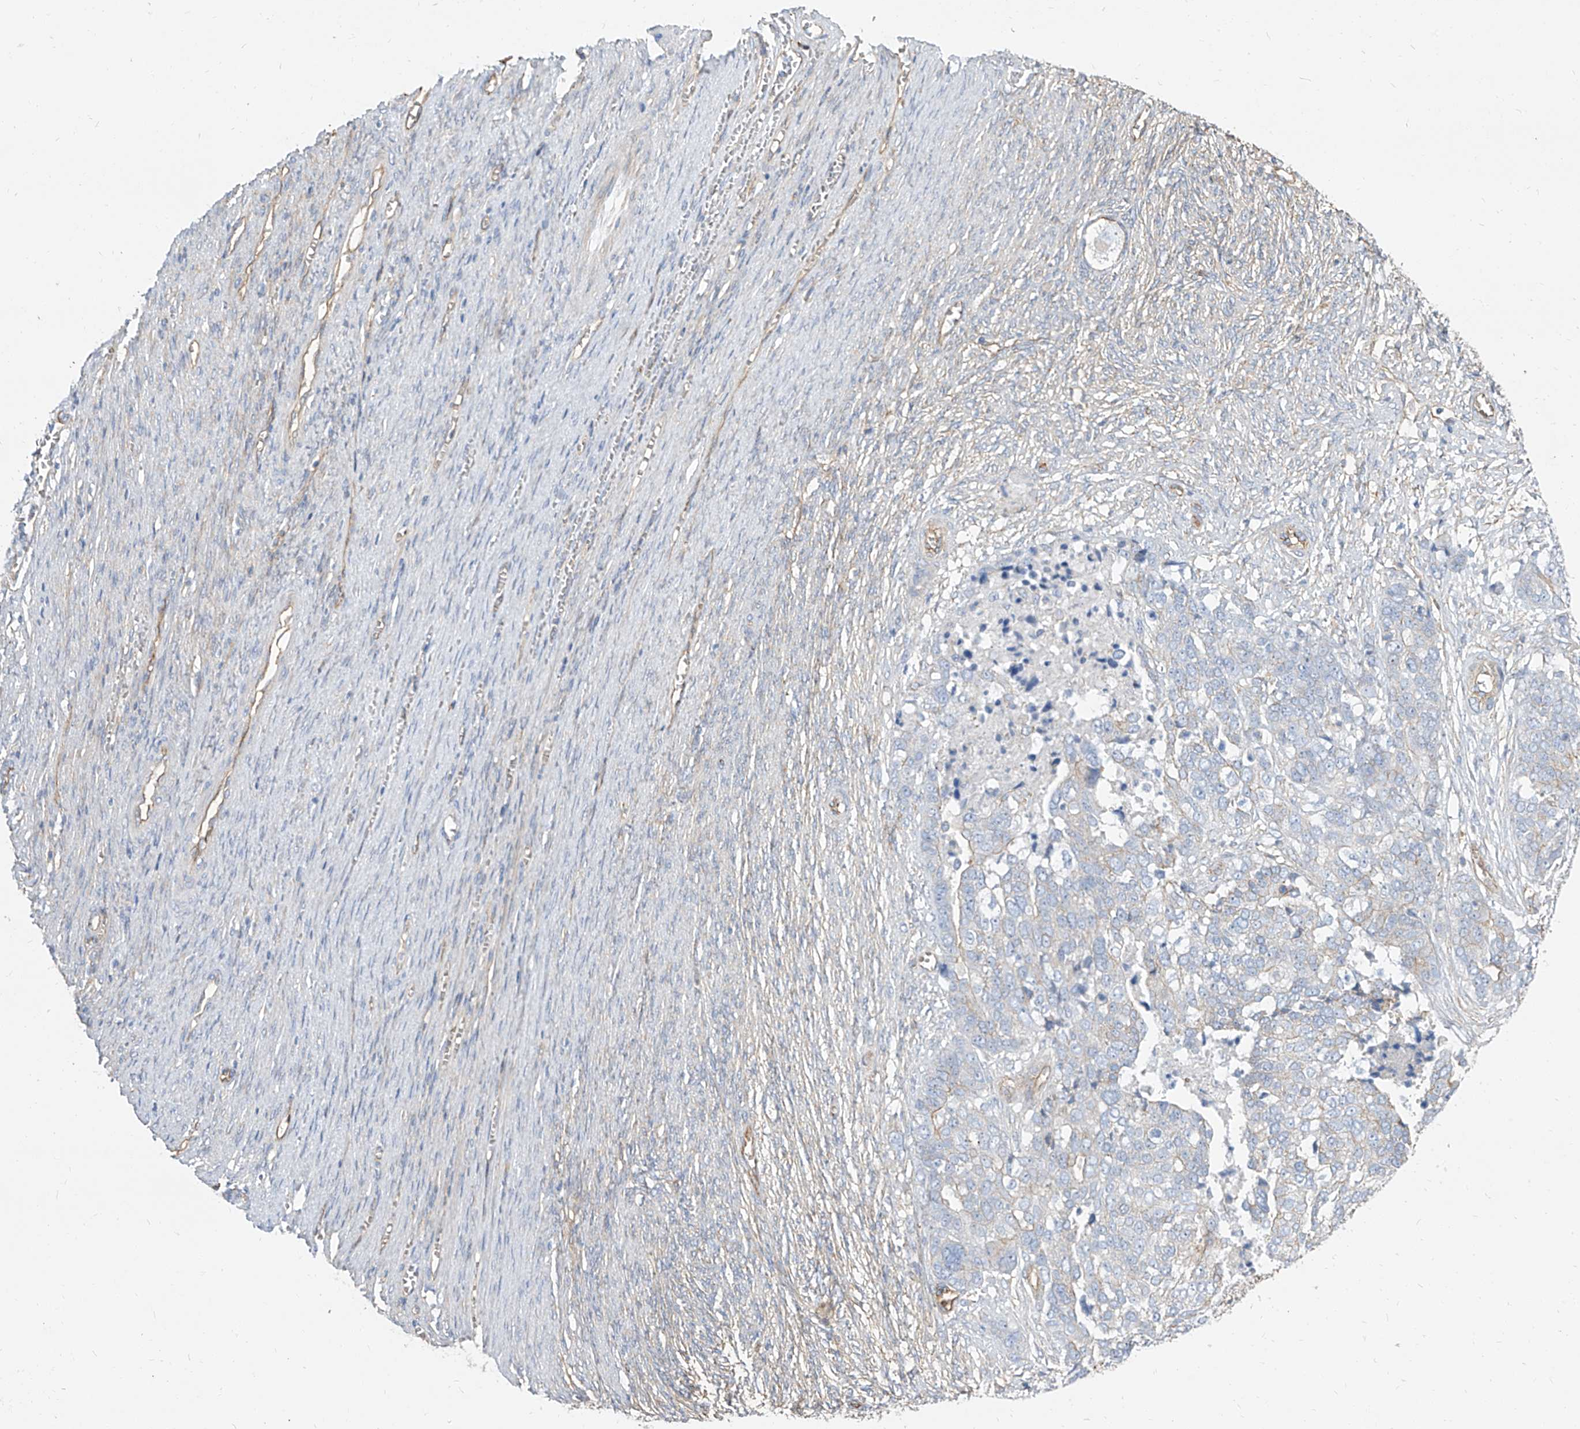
{"staining": {"intensity": "weak", "quantity": "<25%", "location": "cytoplasmic/membranous"}, "tissue": "ovarian cancer", "cell_type": "Tumor cells", "image_type": "cancer", "snomed": [{"axis": "morphology", "description": "Cystadenocarcinoma, serous, NOS"}, {"axis": "topography", "description": "Ovary"}], "caption": "Ovarian serous cystadenocarcinoma was stained to show a protein in brown. There is no significant staining in tumor cells.", "gene": "TXLNB", "patient": {"sex": "female", "age": 44}}